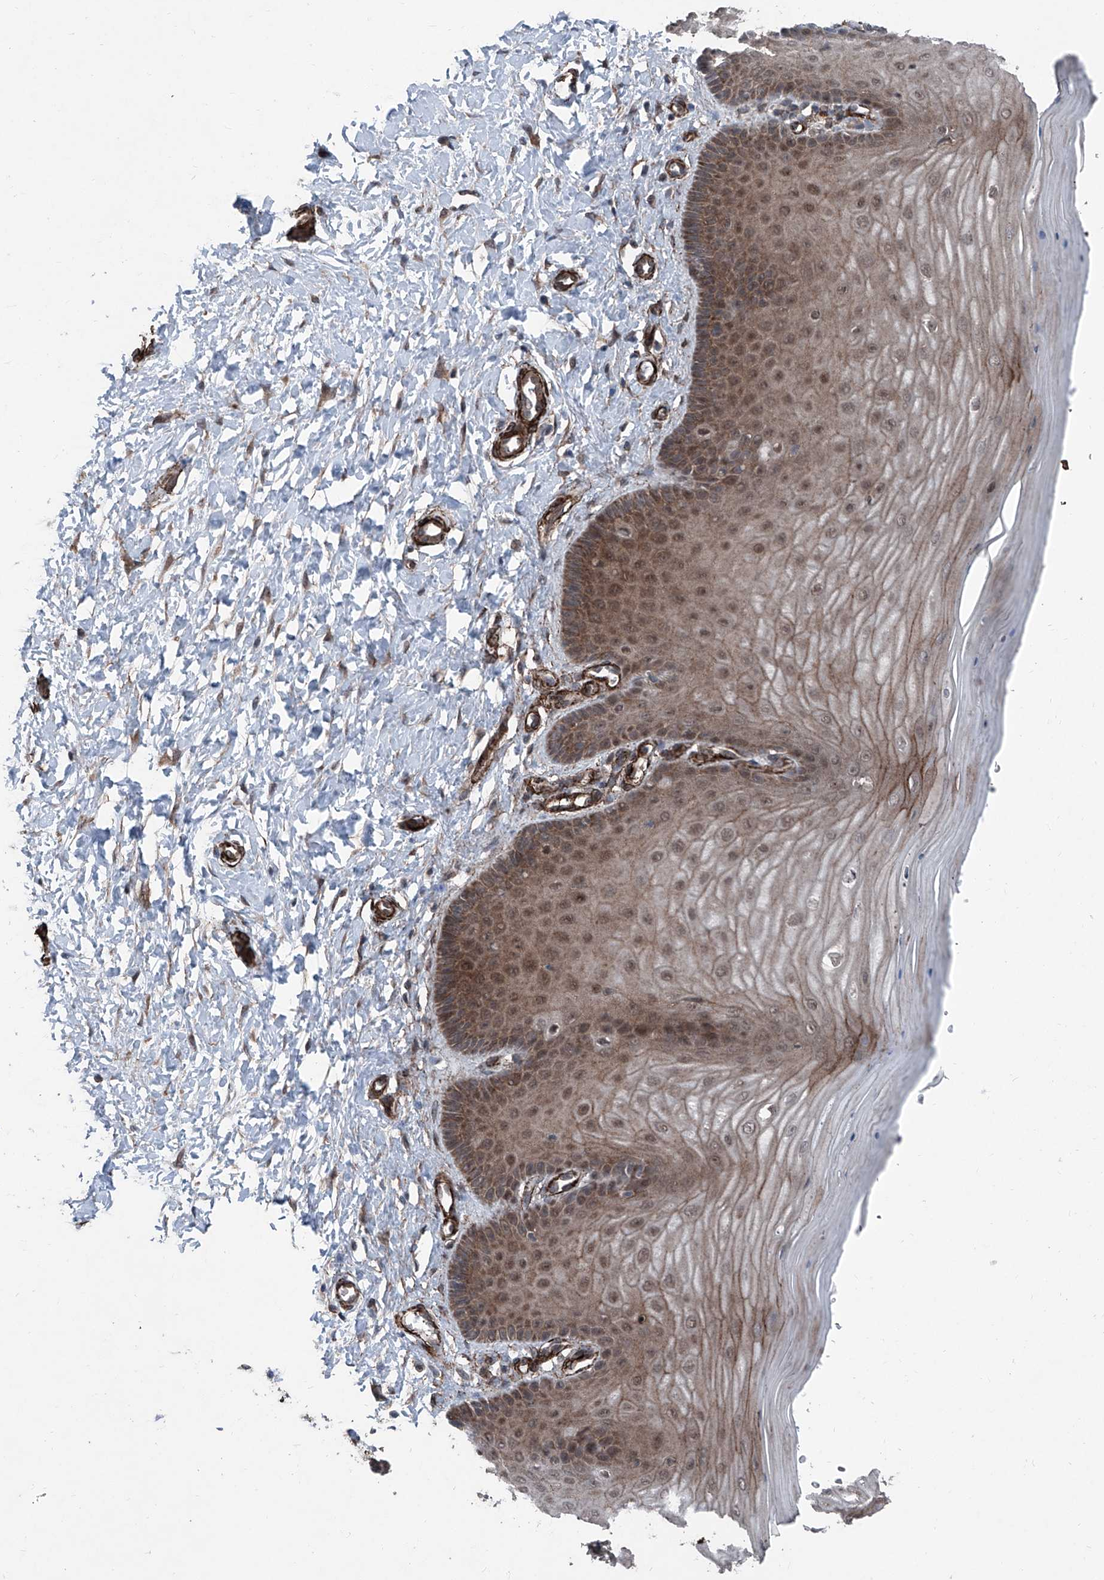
{"staining": {"intensity": "moderate", "quantity": ">75%", "location": "cytoplasmic/membranous,nuclear"}, "tissue": "cervix", "cell_type": "Glandular cells", "image_type": "normal", "snomed": [{"axis": "morphology", "description": "Normal tissue, NOS"}, {"axis": "topography", "description": "Cervix"}], "caption": "Protein expression analysis of unremarkable cervix demonstrates moderate cytoplasmic/membranous,nuclear expression in about >75% of glandular cells. (DAB IHC with brightfield microscopy, high magnification).", "gene": "COA7", "patient": {"sex": "female", "age": 55}}